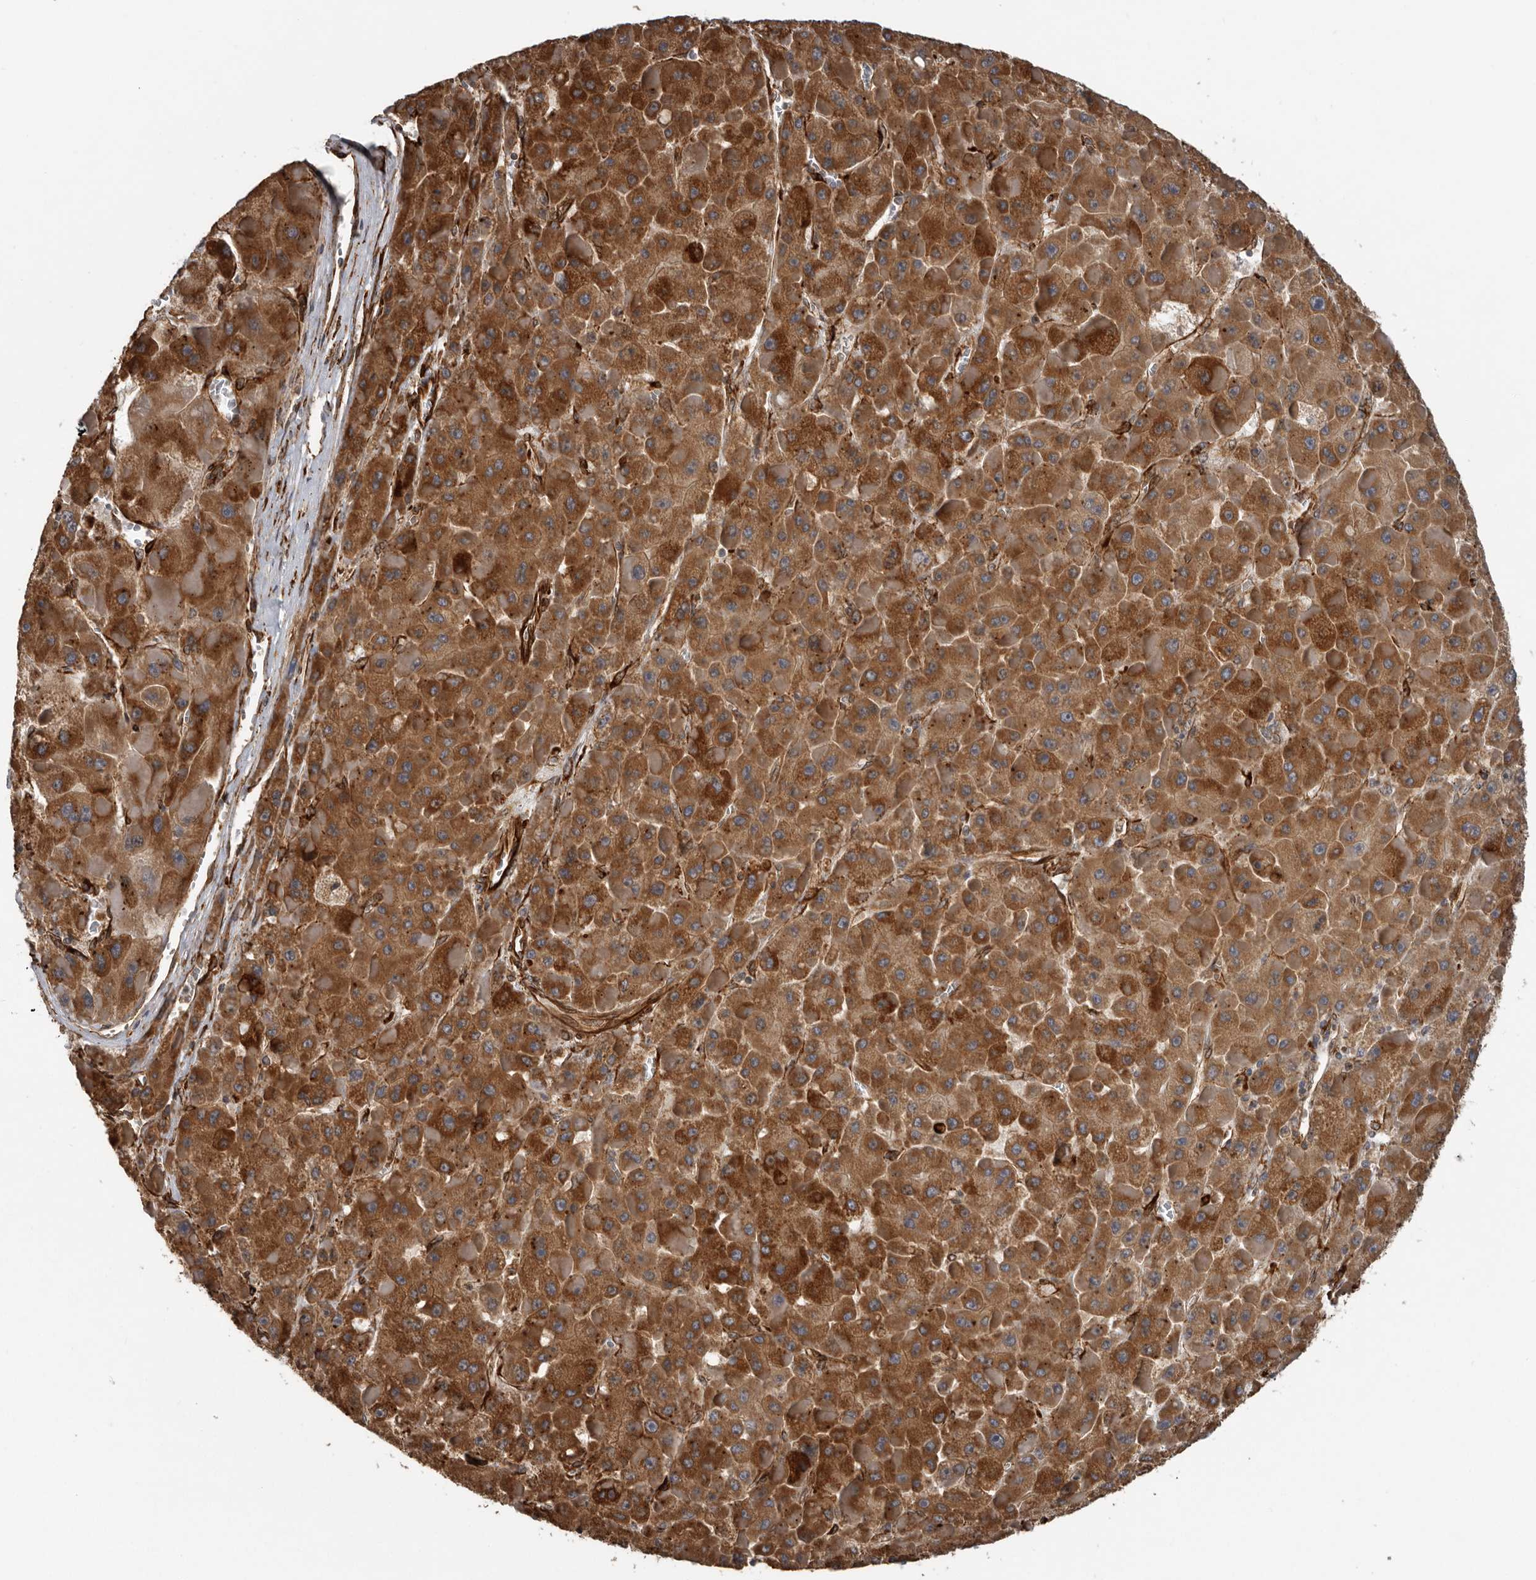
{"staining": {"intensity": "strong", "quantity": ">75%", "location": "cytoplasmic/membranous"}, "tissue": "liver cancer", "cell_type": "Tumor cells", "image_type": "cancer", "snomed": [{"axis": "morphology", "description": "Carcinoma, Hepatocellular, NOS"}, {"axis": "topography", "description": "Liver"}], "caption": "Tumor cells show high levels of strong cytoplasmic/membranous positivity in approximately >75% of cells in hepatocellular carcinoma (liver).", "gene": "CEP350", "patient": {"sex": "female", "age": 73}}